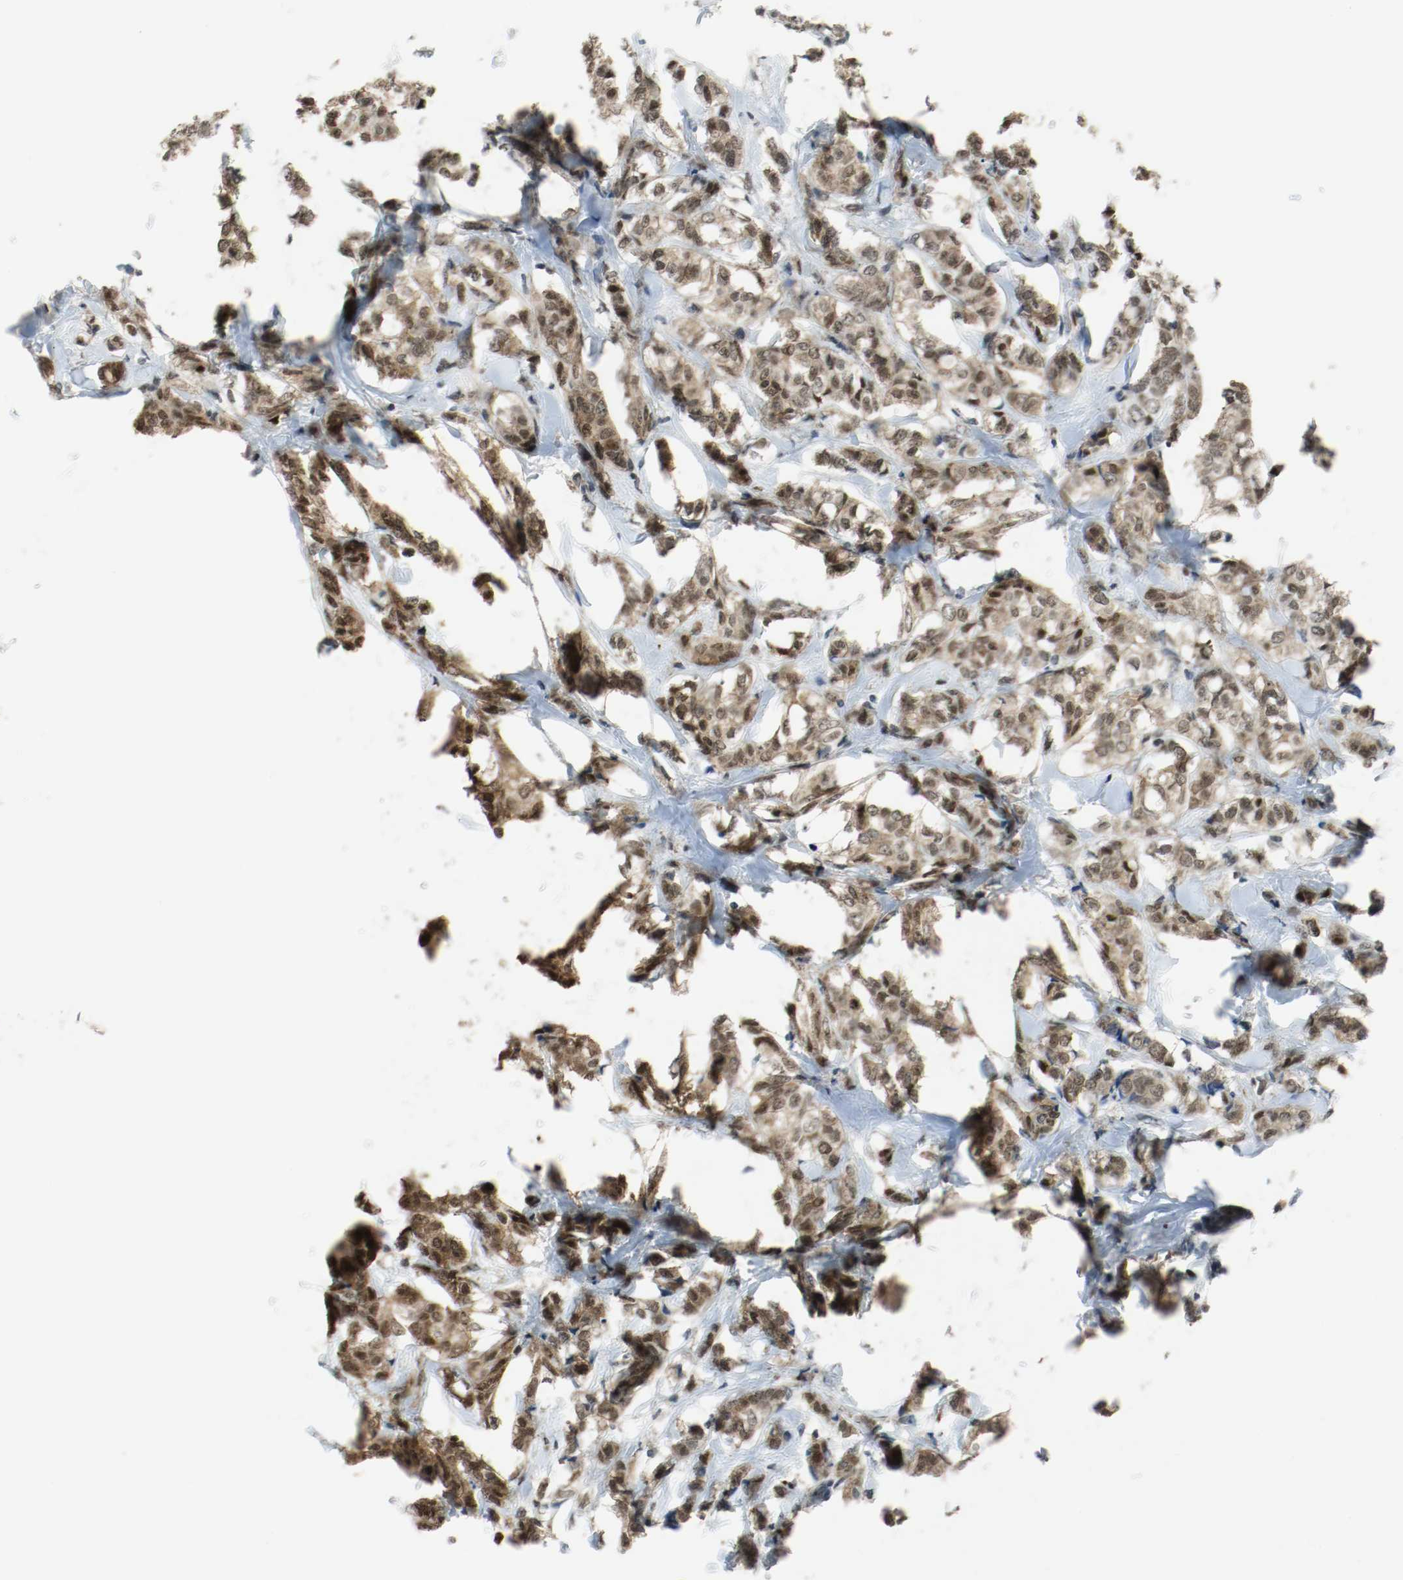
{"staining": {"intensity": "moderate", "quantity": ">75%", "location": "cytoplasmic/membranous,nuclear"}, "tissue": "breast cancer", "cell_type": "Tumor cells", "image_type": "cancer", "snomed": [{"axis": "morphology", "description": "Lobular carcinoma"}, {"axis": "topography", "description": "Breast"}], "caption": "Immunohistochemical staining of breast lobular carcinoma shows medium levels of moderate cytoplasmic/membranous and nuclear staining in approximately >75% of tumor cells. Nuclei are stained in blue.", "gene": "PPME1", "patient": {"sex": "female", "age": 60}}